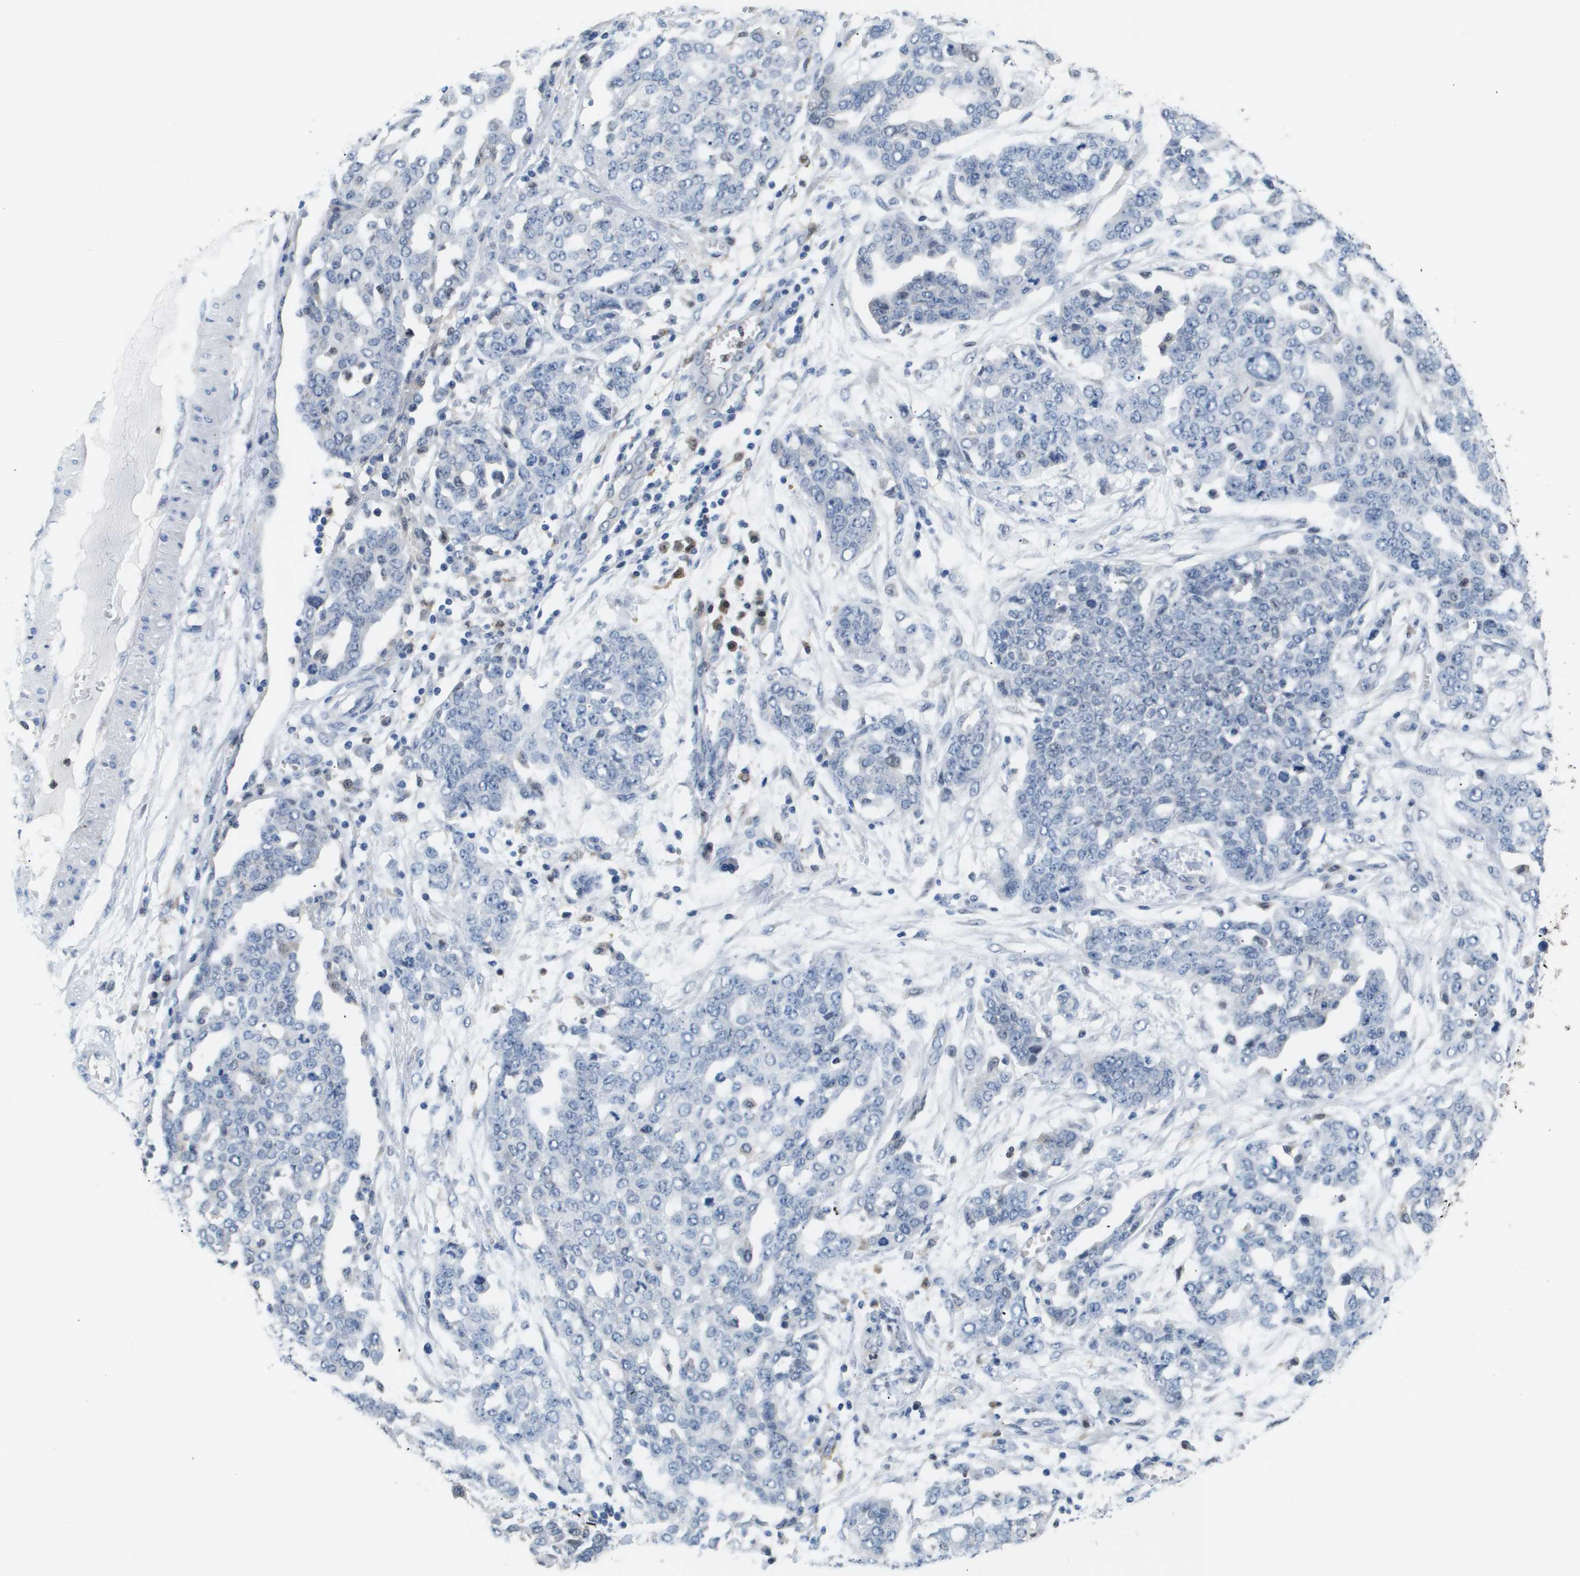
{"staining": {"intensity": "negative", "quantity": "none", "location": "none"}, "tissue": "ovarian cancer", "cell_type": "Tumor cells", "image_type": "cancer", "snomed": [{"axis": "morphology", "description": "Cystadenocarcinoma, serous, NOS"}, {"axis": "topography", "description": "Soft tissue"}, {"axis": "topography", "description": "Ovary"}], "caption": "IHC image of neoplastic tissue: ovarian cancer (serous cystadenocarcinoma) stained with DAB (3,3'-diaminobenzidine) exhibits no significant protein expression in tumor cells.", "gene": "AKR1A1", "patient": {"sex": "female", "age": 57}}